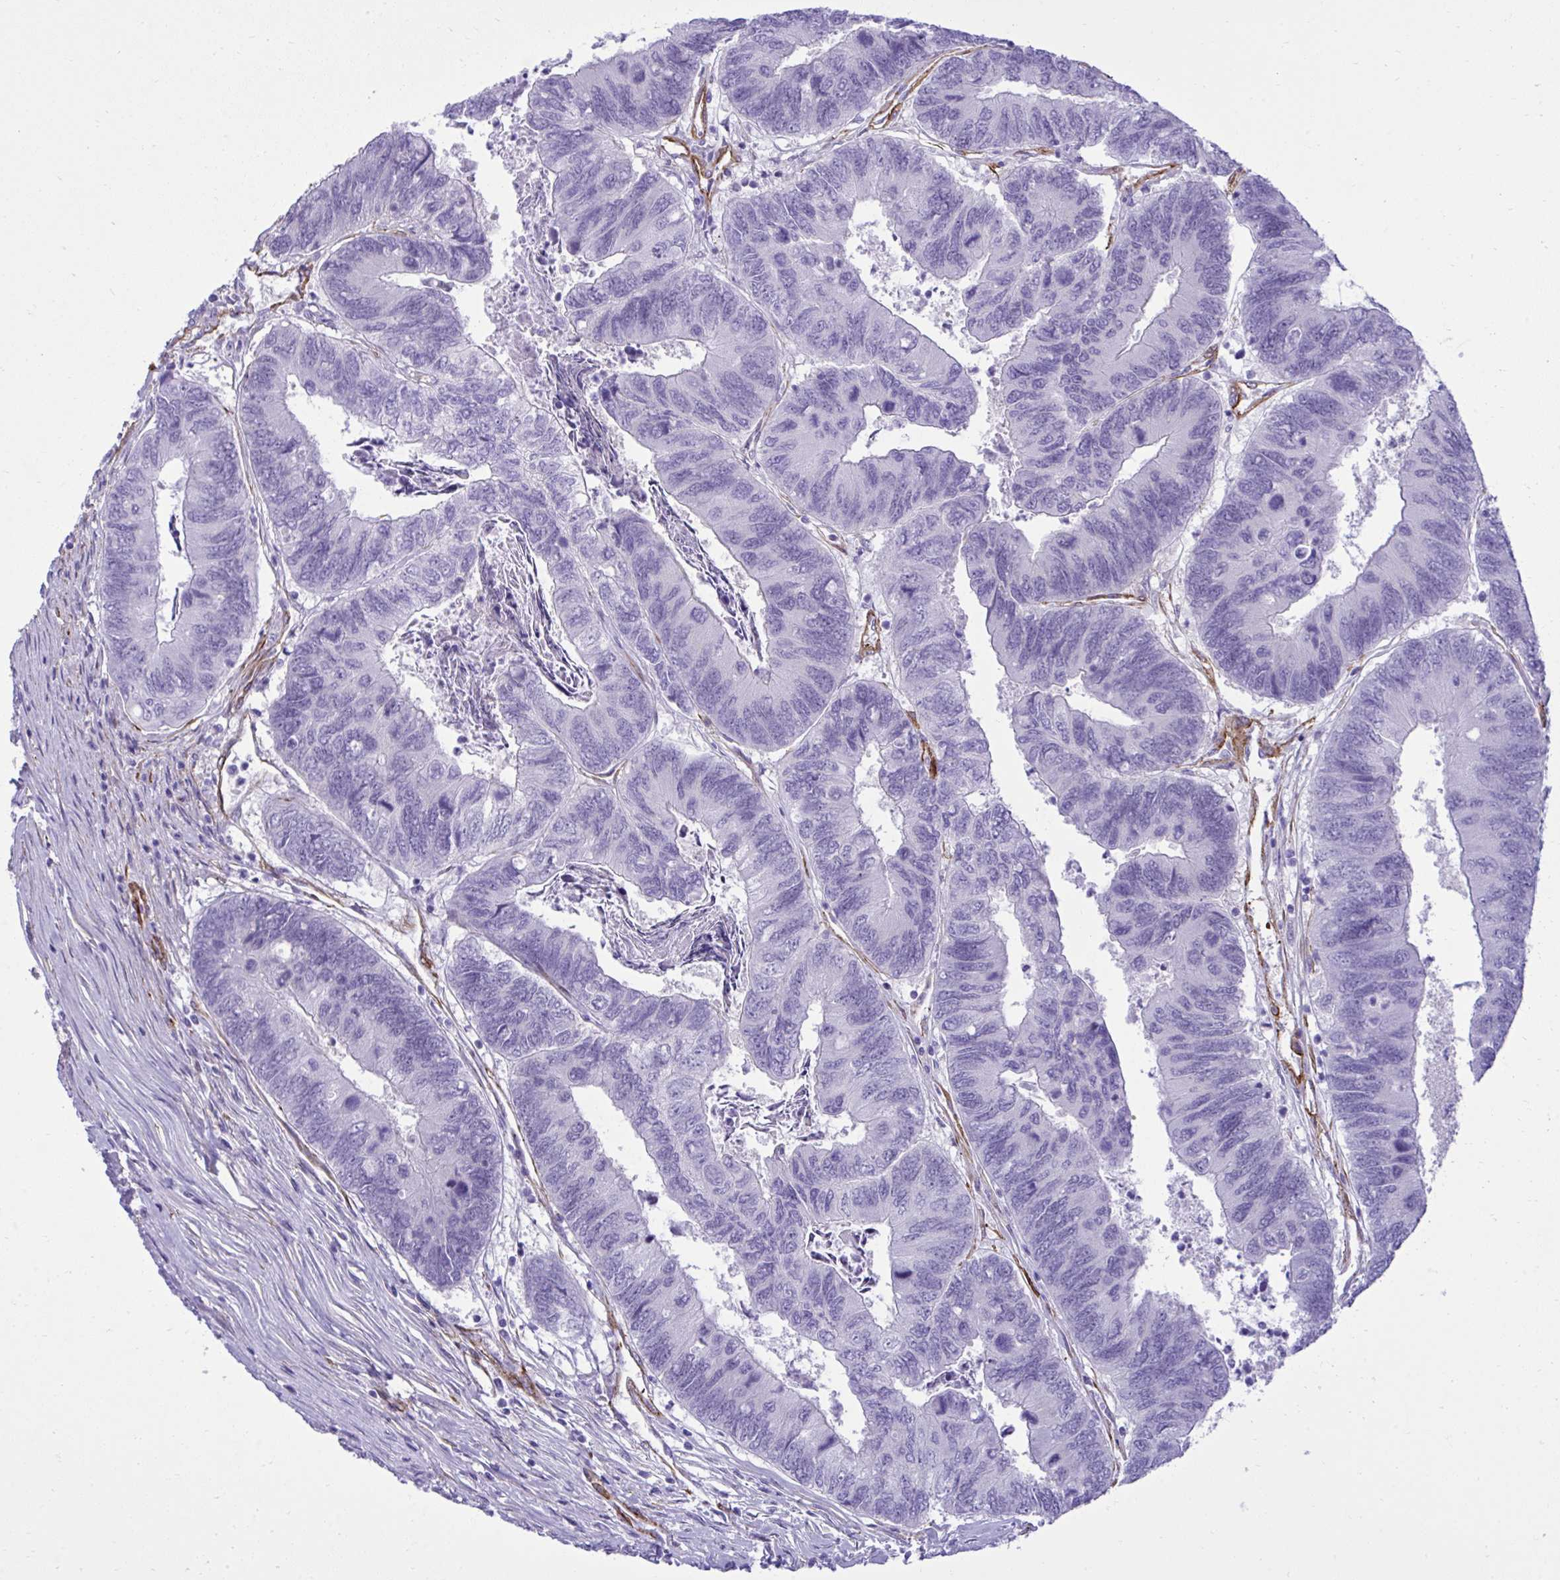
{"staining": {"intensity": "negative", "quantity": "none", "location": "none"}, "tissue": "colorectal cancer", "cell_type": "Tumor cells", "image_type": "cancer", "snomed": [{"axis": "morphology", "description": "Adenocarcinoma, NOS"}, {"axis": "topography", "description": "Colon"}], "caption": "DAB immunohistochemical staining of colorectal adenocarcinoma exhibits no significant positivity in tumor cells.", "gene": "PITPNM3", "patient": {"sex": "female", "age": 67}}